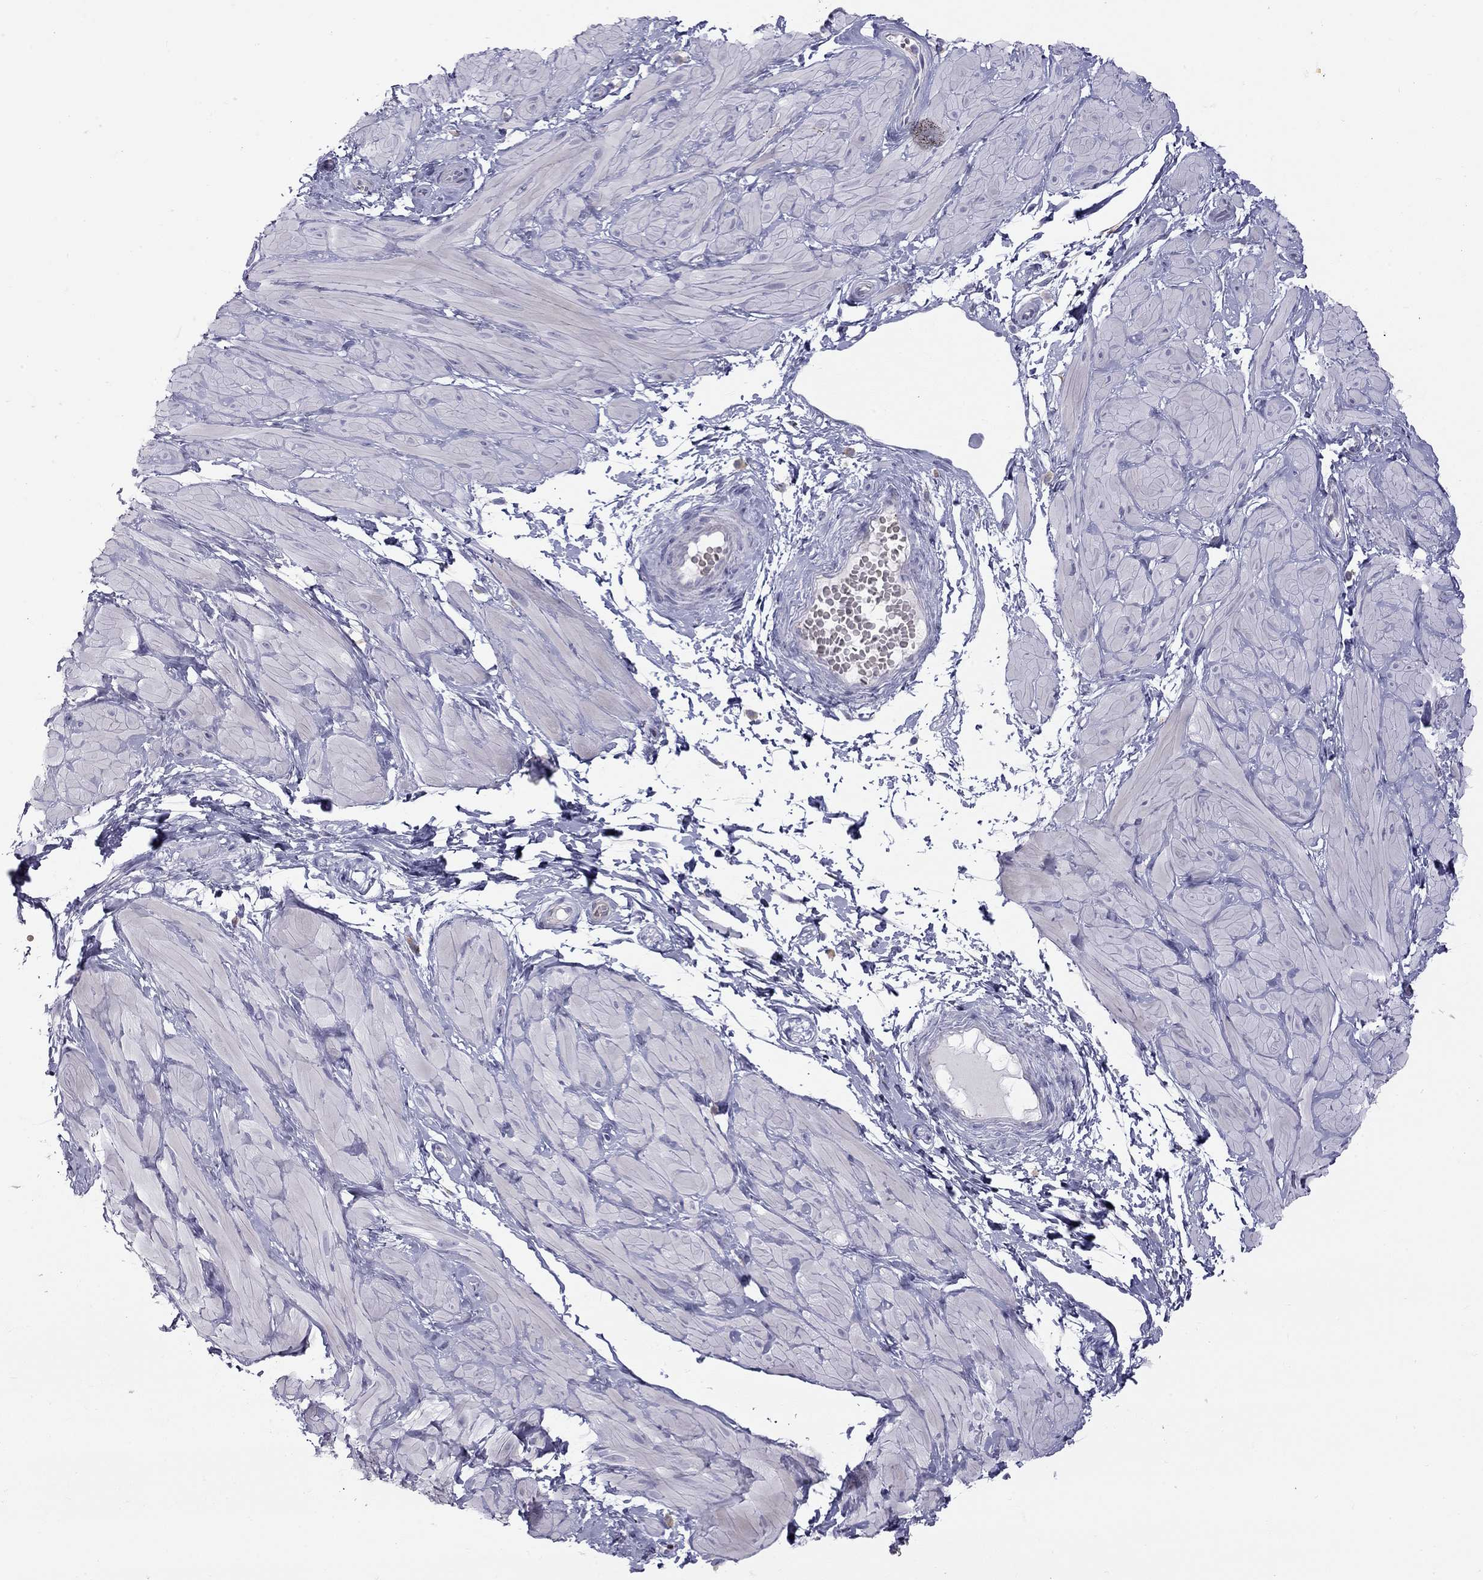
{"staining": {"intensity": "negative", "quantity": "none", "location": "none"}, "tissue": "adipose tissue", "cell_type": "Adipocytes", "image_type": "normal", "snomed": [{"axis": "morphology", "description": "Normal tissue, NOS"}, {"axis": "topography", "description": "Smooth muscle"}, {"axis": "topography", "description": "Peripheral nerve tissue"}], "caption": "Immunohistochemistry (IHC) of normal adipose tissue reveals no staining in adipocytes.", "gene": "TDRD6", "patient": {"sex": "male", "age": 22}}